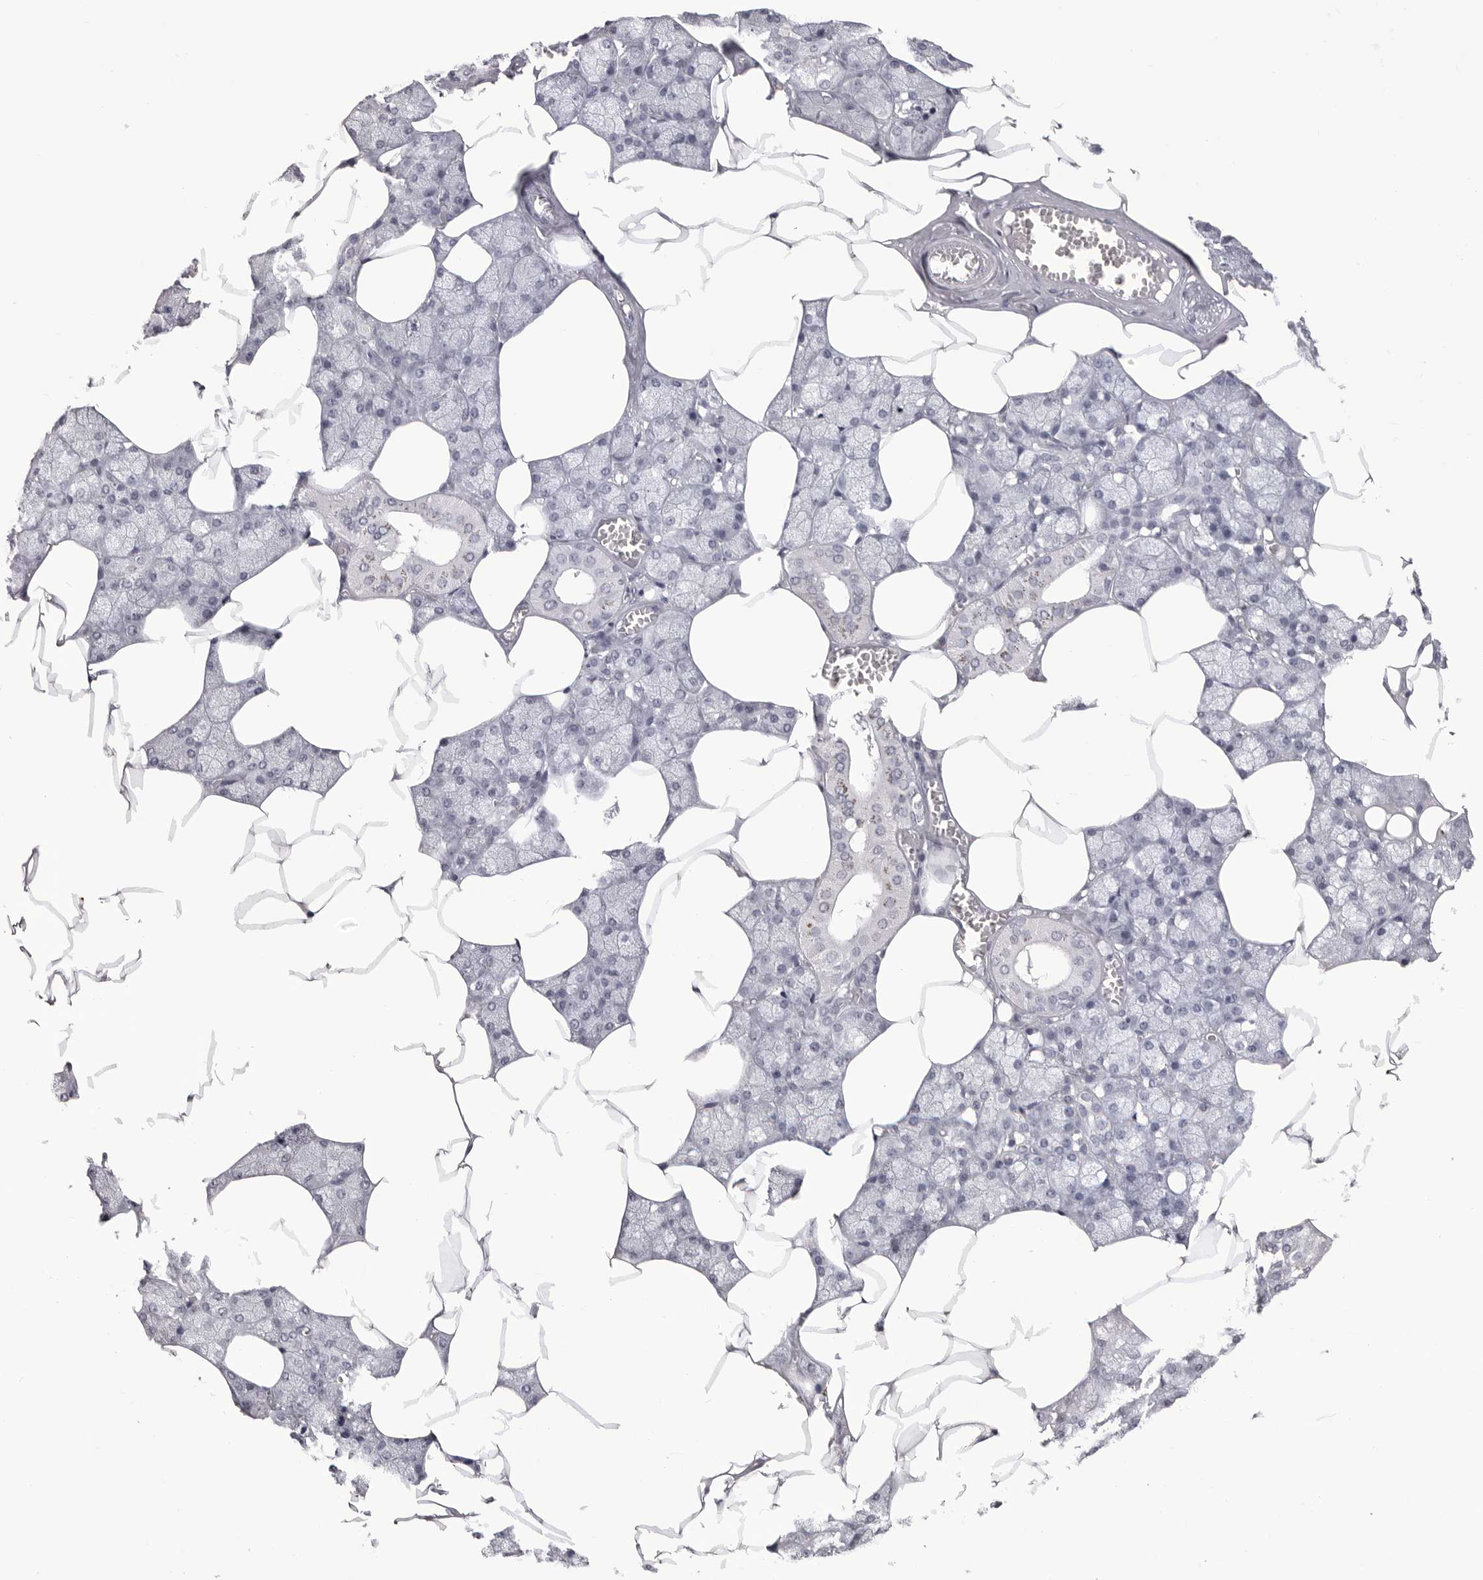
{"staining": {"intensity": "moderate", "quantity": "<25%", "location": "cytoplasmic/membranous"}, "tissue": "salivary gland", "cell_type": "Glandular cells", "image_type": "normal", "snomed": [{"axis": "morphology", "description": "Normal tissue, NOS"}, {"axis": "topography", "description": "Salivary gland"}], "caption": "The histopathology image exhibits immunohistochemical staining of benign salivary gland. There is moderate cytoplasmic/membranous positivity is identified in about <25% of glandular cells. The staining was performed using DAB (3,3'-diaminobenzidine) to visualize the protein expression in brown, while the nuclei were stained in blue with hematoxylin (Magnification: 20x).", "gene": "LGALS4", "patient": {"sex": "male", "age": 62}}